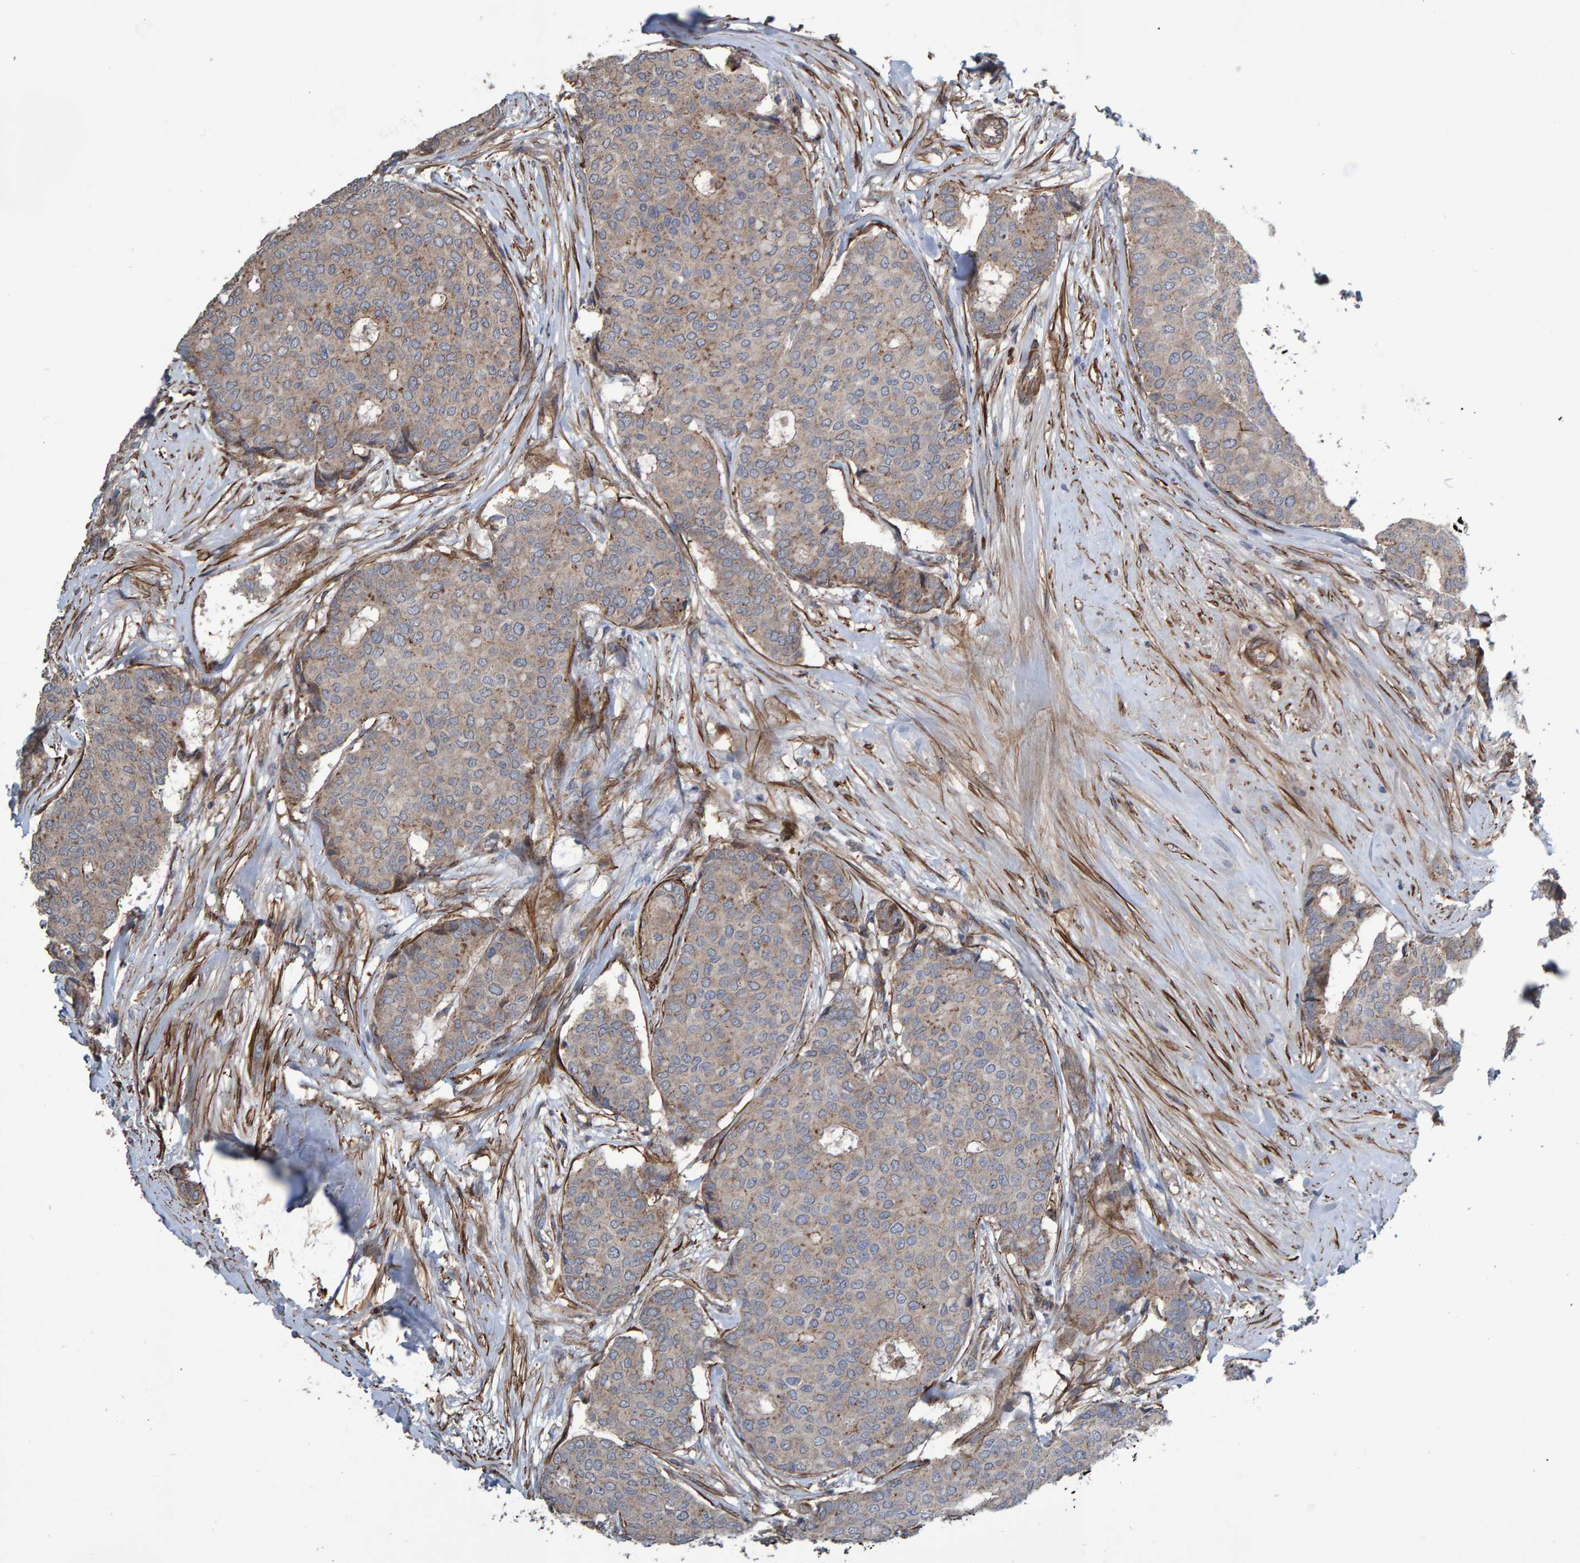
{"staining": {"intensity": "weak", "quantity": "25%-75%", "location": "cytoplasmic/membranous"}, "tissue": "breast cancer", "cell_type": "Tumor cells", "image_type": "cancer", "snomed": [{"axis": "morphology", "description": "Duct carcinoma"}, {"axis": "topography", "description": "Breast"}], "caption": "Immunohistochemical staining of breast cancer (intraductal carcinoma) exhibits weak cytoplasmic/membranous protein positivity in approximately 25%-75% of tumor cells. (brown staining indicates protein expression, while blue staining denotes nuclei).", "gene": "SLIT2", "patient": {"sex": "female", "age": 75}}